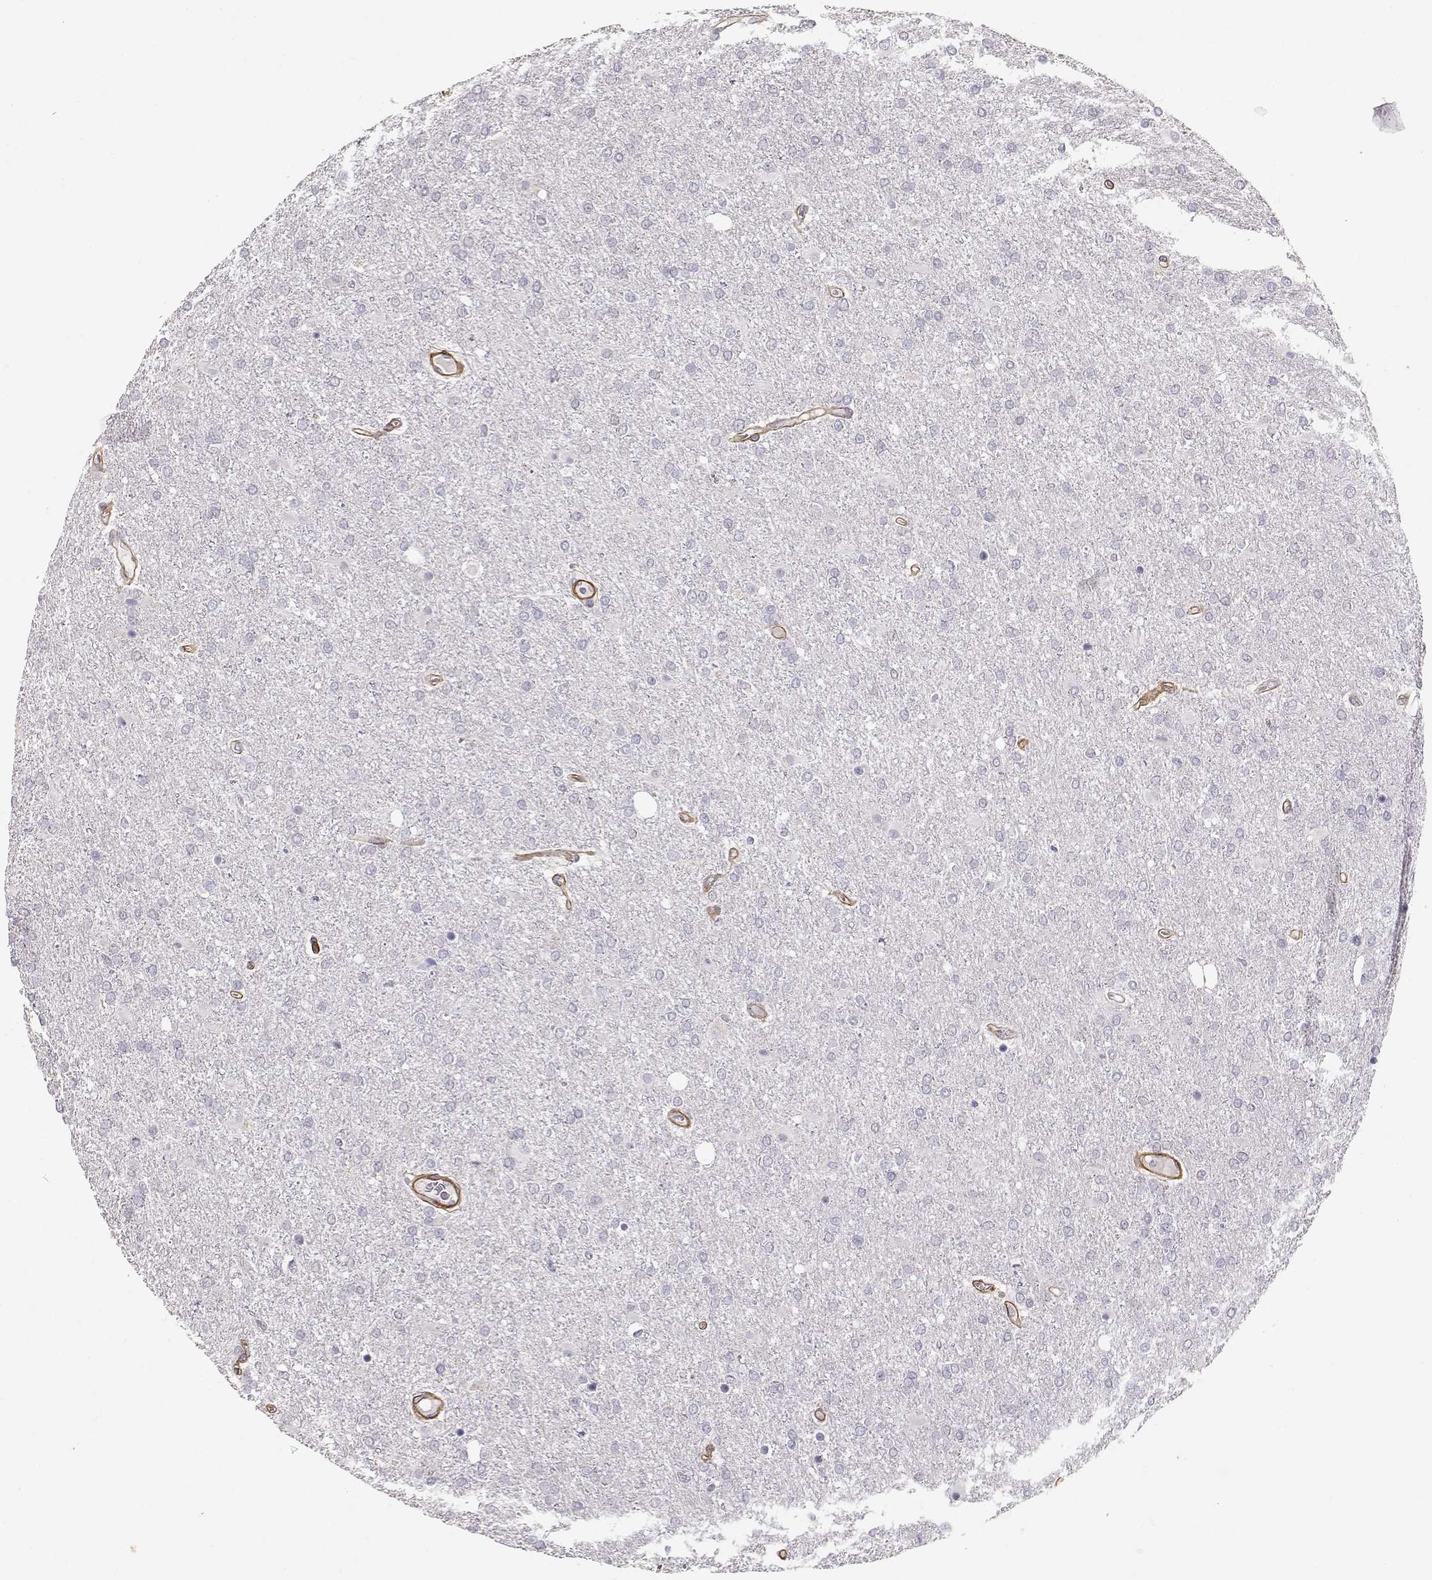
{"staining": {"intensity": "negative", "quantity": "none", "location": "none"}, "tissue": "glioma", "cell_type": "Tumor cells", "image_type": "cancer", "snomed": [{"axis": "morphology", "description": "Glioma, malignant, High grade"}, {"axis": "topography", "description": "Cerebral cortex"}], "caption": "A histopathology image of human malignant glioma (high-grade) is negative for staining in tumor cells.", "gene": "LAMA5", "patient": {"sex": "male", "age": 70}}